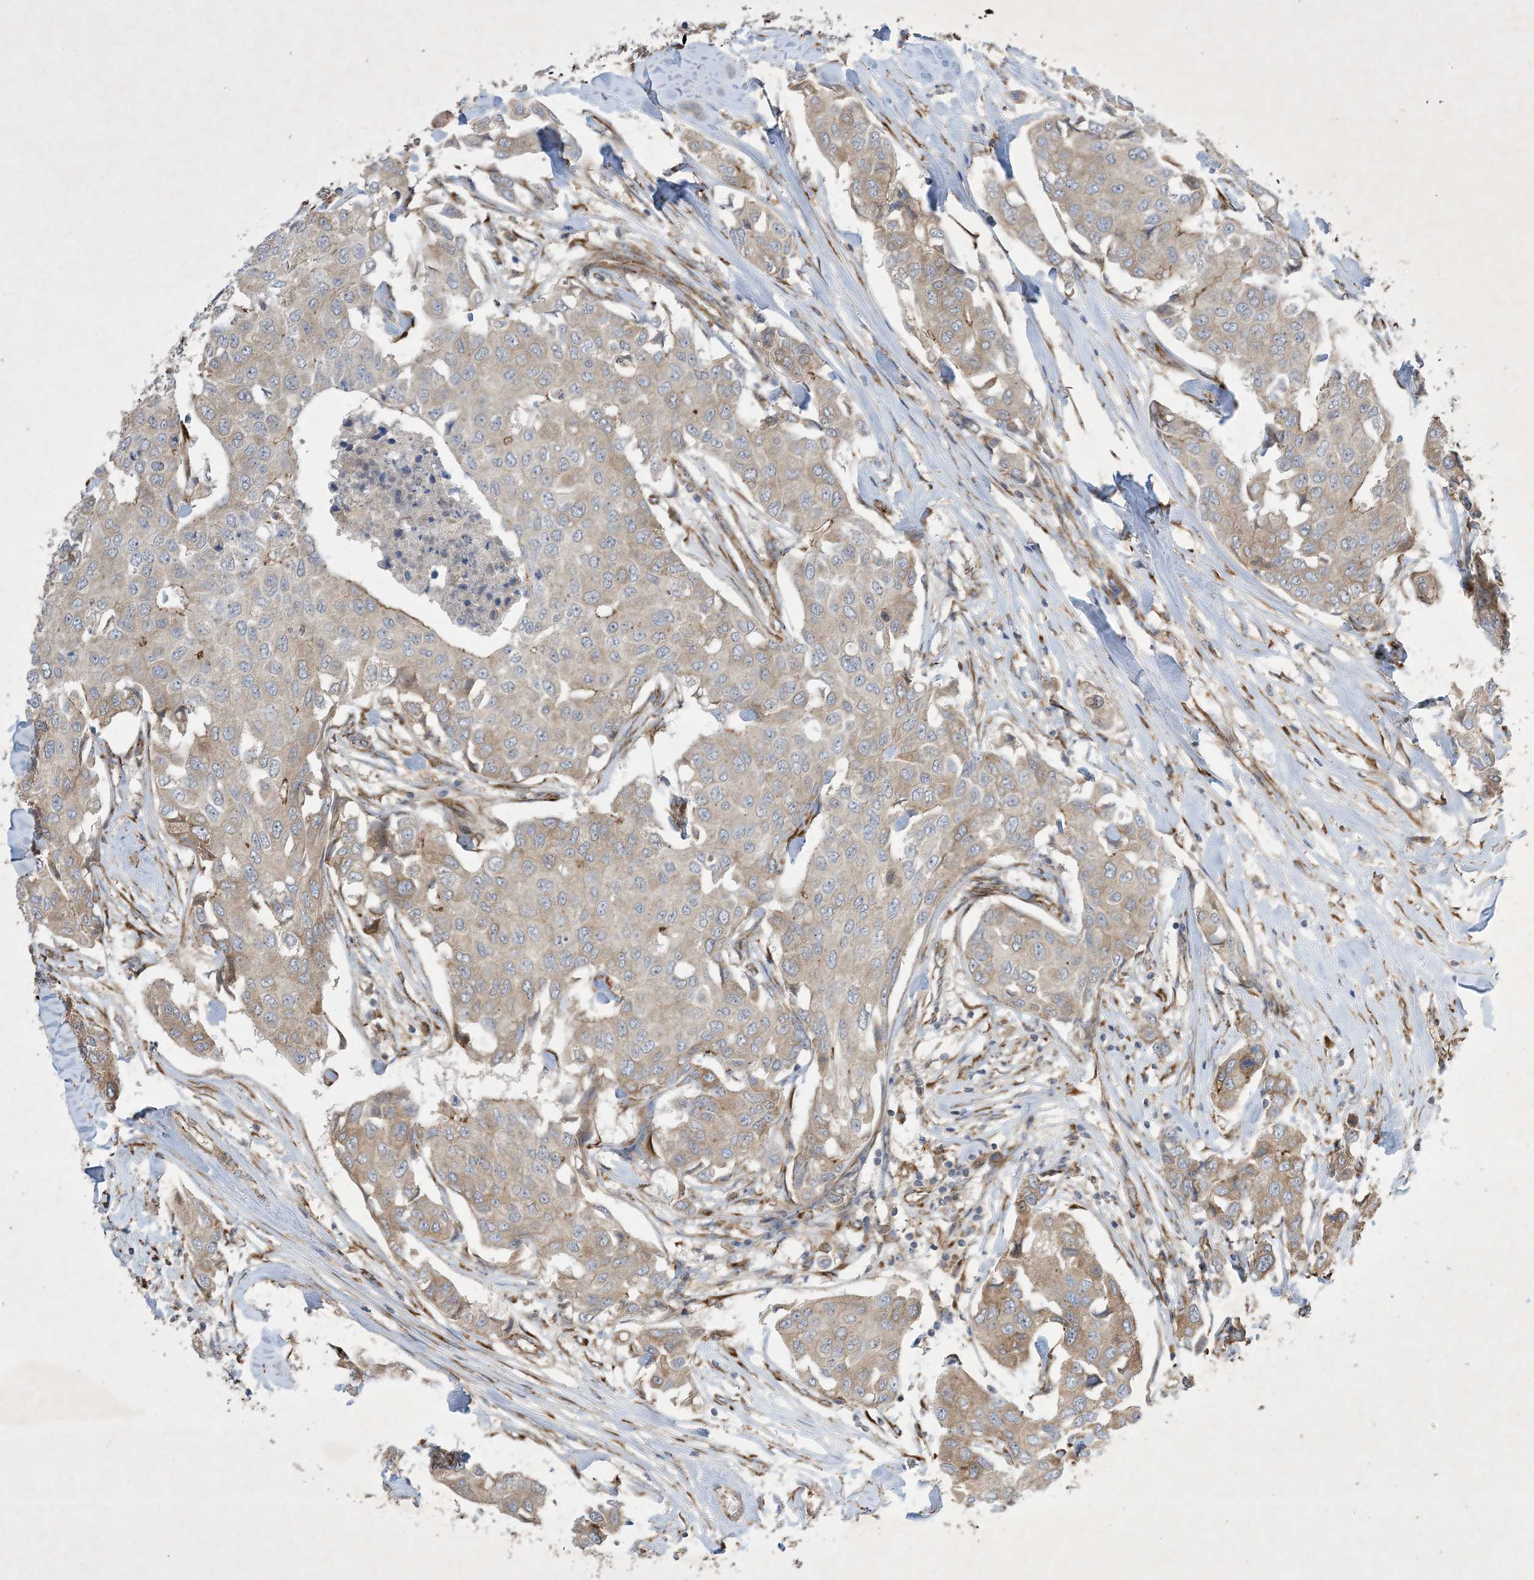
{"staining": {"intensity": "weak", "quantity": "25%-75%", "location": "cytoplasmic/membranous"}, "tissue": "breast cancer", "cell_type": "Tumor cells", "image_type": "cancer", "snomed": [{"axis": "morphology", "description": "Duct carcinoma"}, {"axis": "topography", "description": "Breast"}], "caption": "Brown immunohistochemical staining in breast cancer (invasive ductal carcinoma) displays weak cytoplasmic/membranous expression in about 25%-75% of tumor cells.", "gene": "OTOP1", "patient": {"sex": "female", "age": 80}}